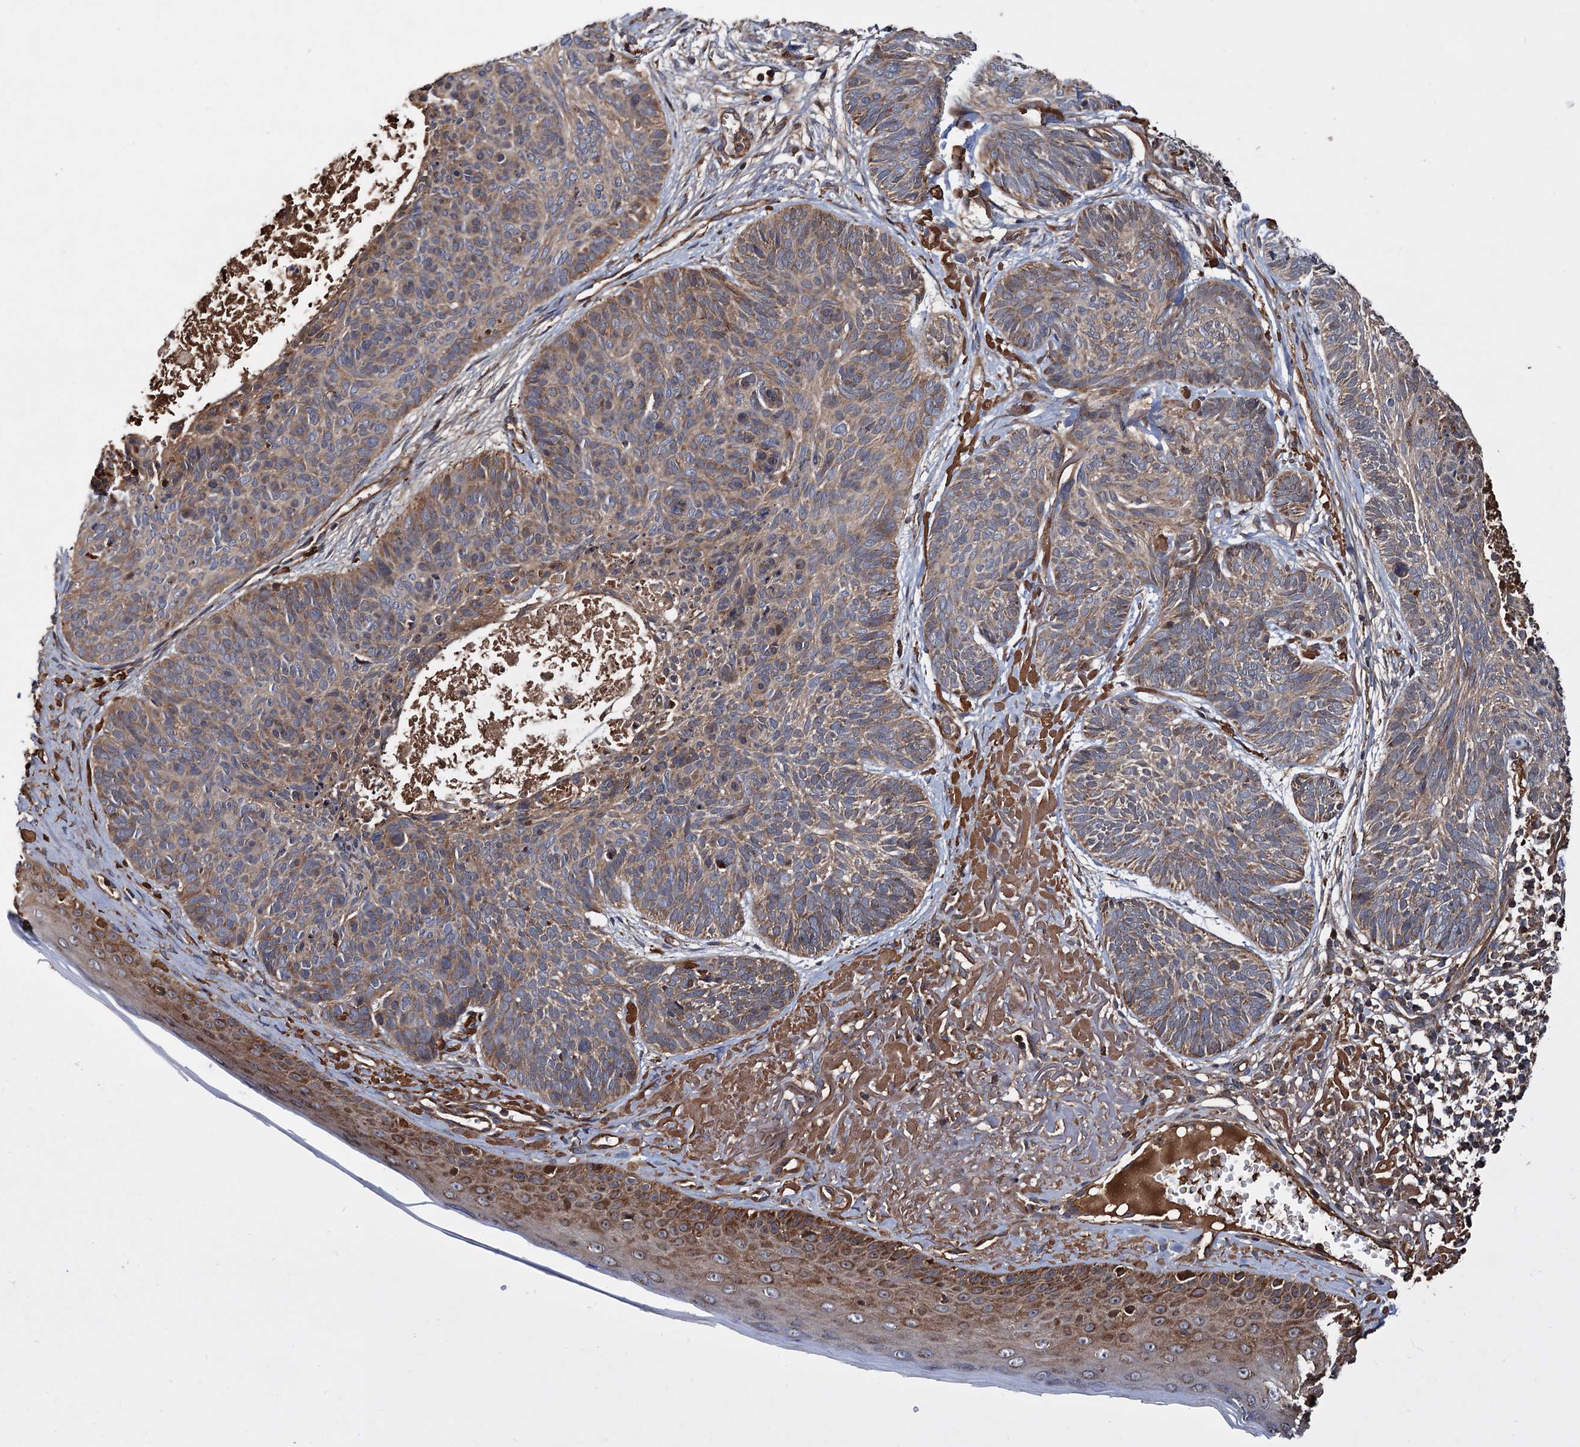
{"staining": {"intensity": "moderate", "quantity": ">75%", "location": "cytoplasmic/membranous"}, "tissue": "skin cancer", "cell_type": "Tumor cells", "image_type": "cancer", "snomed": [{"axis": "morphology", "description": "Normal tissue, NOS"}, {"axis": "morphology", "description": "Basal cell carcinoma"}, {"axis": "topography", "description": "Skin"}], "caption": "A micrograph showing moderate cytoplasmic/membranous positivity in about >75% of tumor cells in skin basal cell carcinoma, as visualized by brown immunohistochemical staining.", "gene": "MRPL42", "patient": {"sex": "male", "age": 66}}